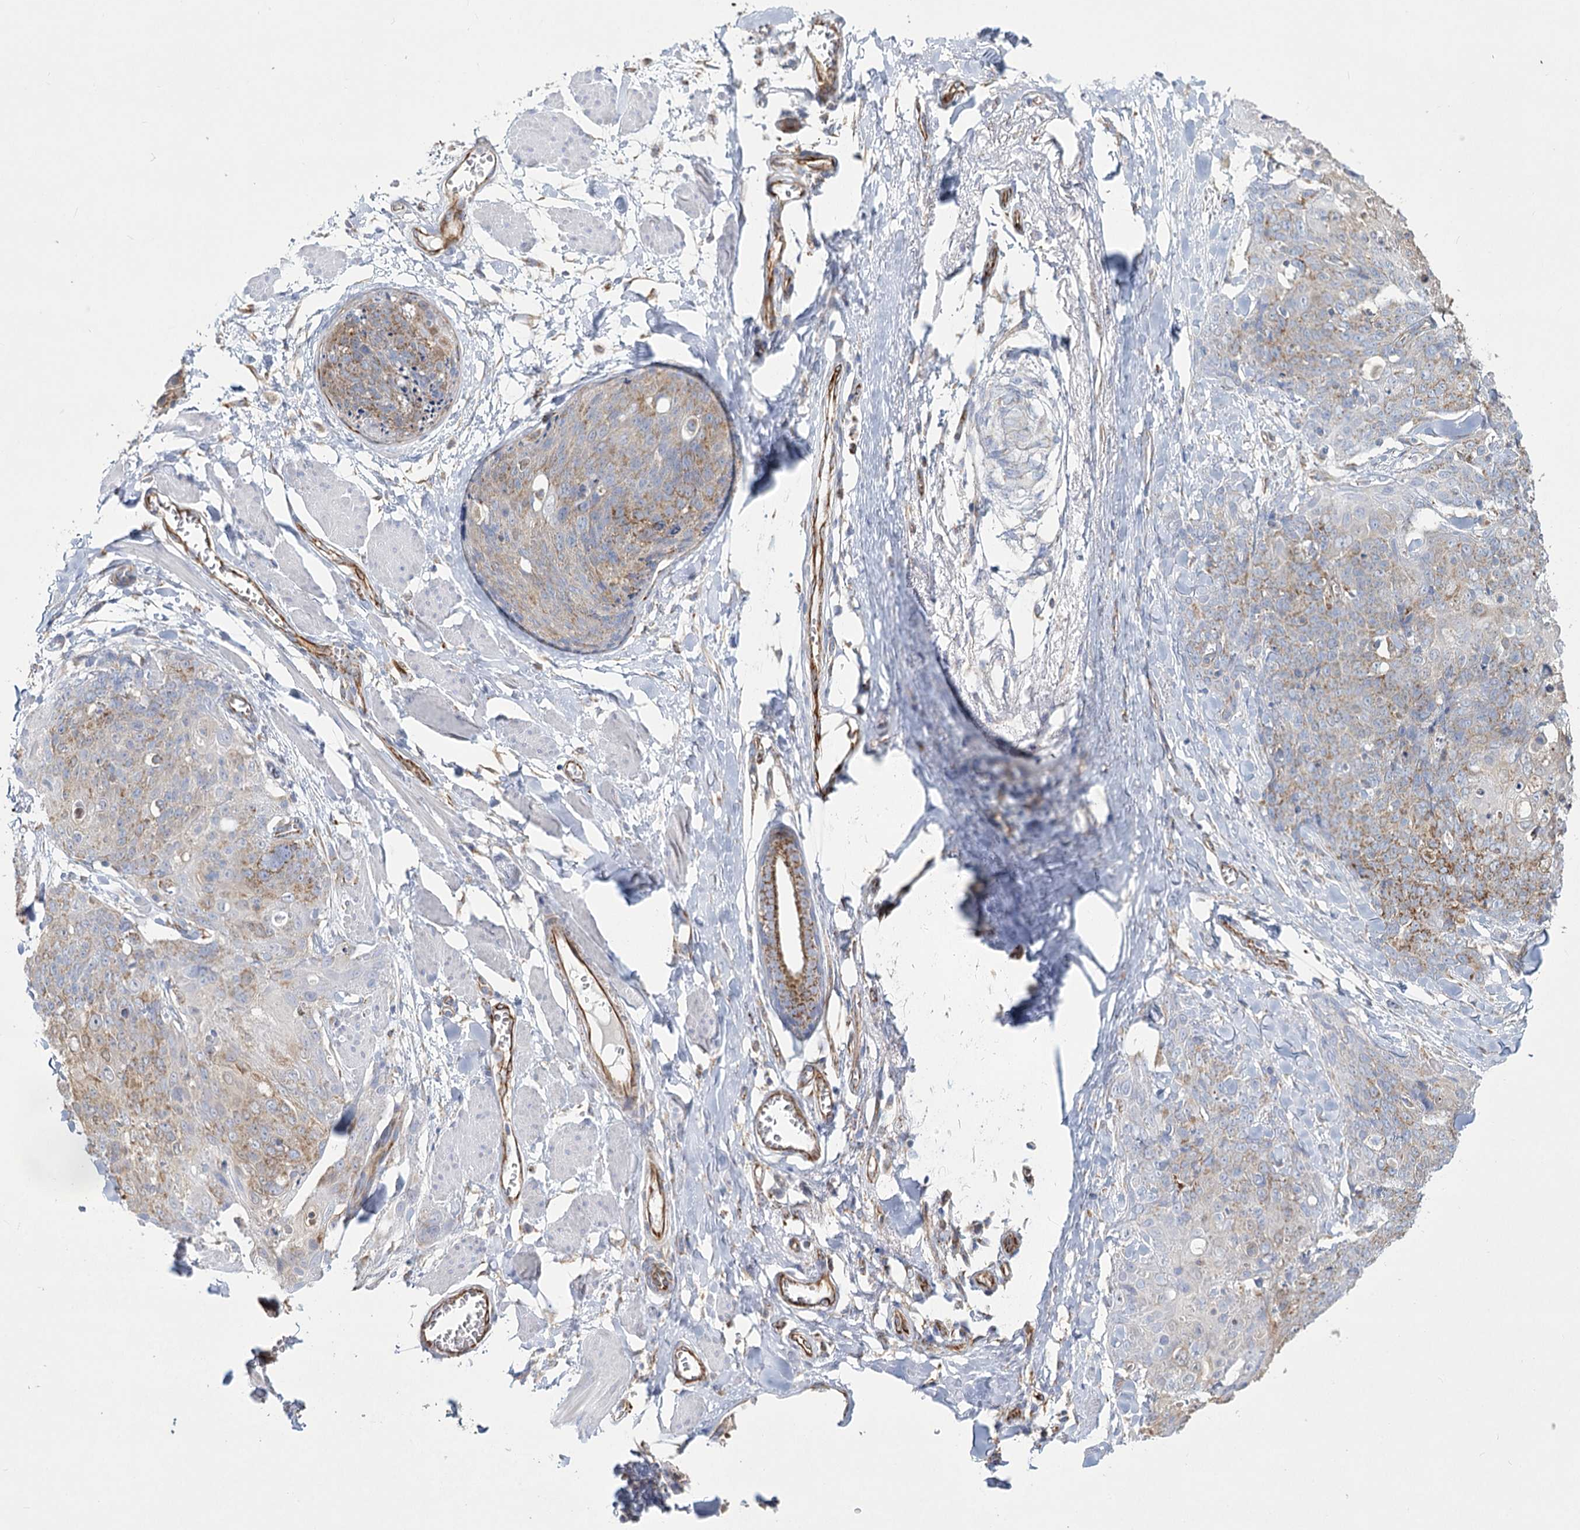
{"staining": {"intensity": "moderate", "quantity": "25%-75%", "location": "cytoplasmic/membranous"}, "tissue": "skin cancer", "cell_type": "Tumor cells", "image_type": "cancer", "snomed": [{"axis": "morphology", "description": "Squamous cell carcinoma, NOS"}, {"axis": "topography", "description": "Skin"}, {"axis": "topography", "description": "Vulva"}], "caption": "Brown immunohistochemical staining in human skin squamous cell carcinoma demonstrates moderate cytoplasmic/membranous expression in about 25%-75% of tumor cells. (DAB IHC with brightfield microscopy, high magnification).", "gene": "DHTKD1", "patient": {"sex": "female", "age": 85}}